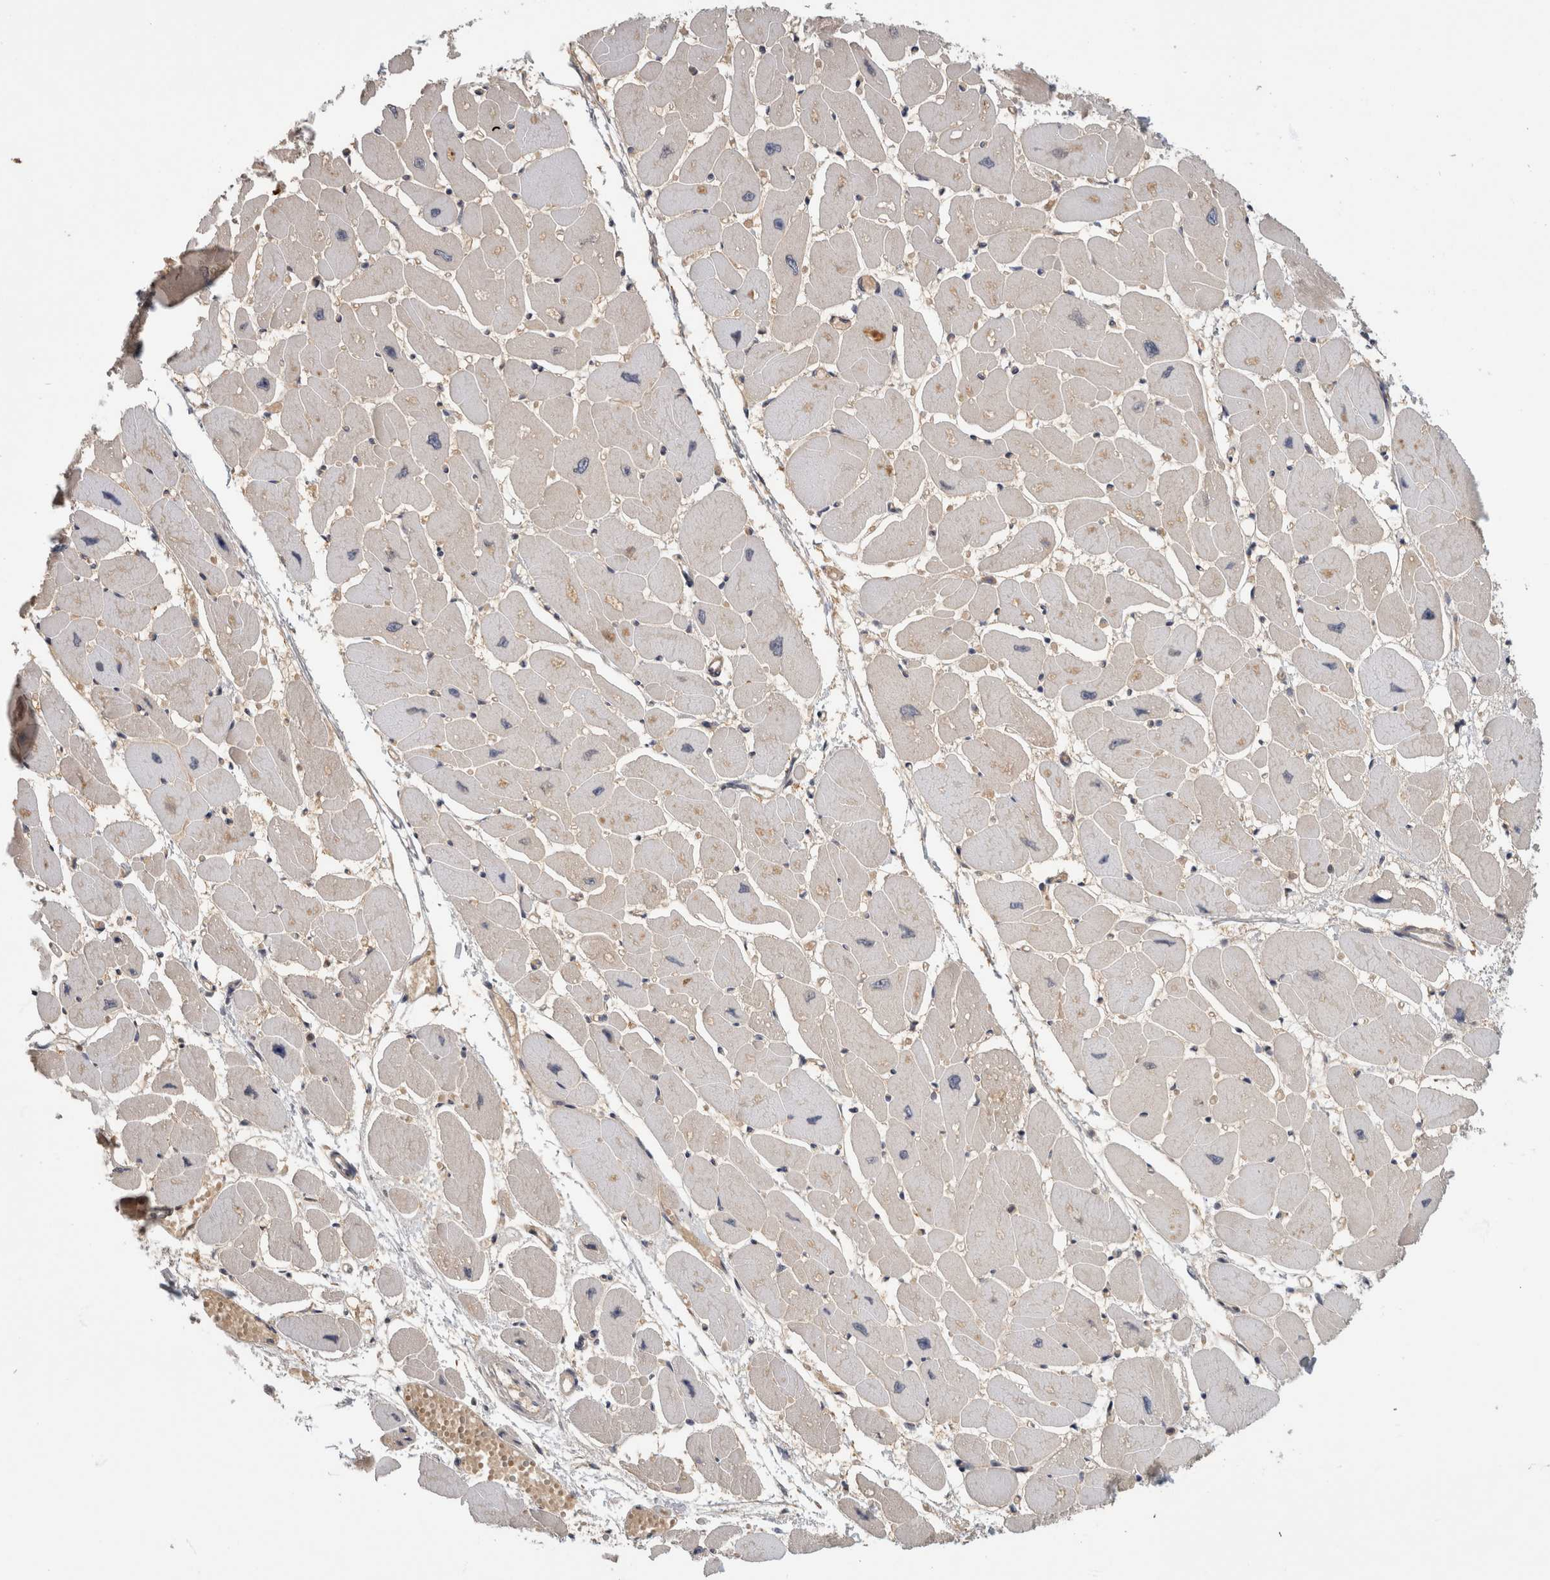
{"staining": {"intensity": "weak", "quantity": "25%-75%", "location": "cytoplasmic/membranous"}, "tissue": "heart muscle", "cell_type": "Cardiomyocytes", "image_type": "normal", "snomed": [{"axis": "morphology", "description": "Normal tissue, NOS"}, {"axis": "topography", "description": "Heart"}], "caption": "Brown immunohistochemical staining in unremarkable human heart muscle demonstrates weak cytoplasmic/membranous staining in about 25%-75% of cardiomyocytes.", "gene": "PGM1", "patient": {"sex": "female", "age": 54}}